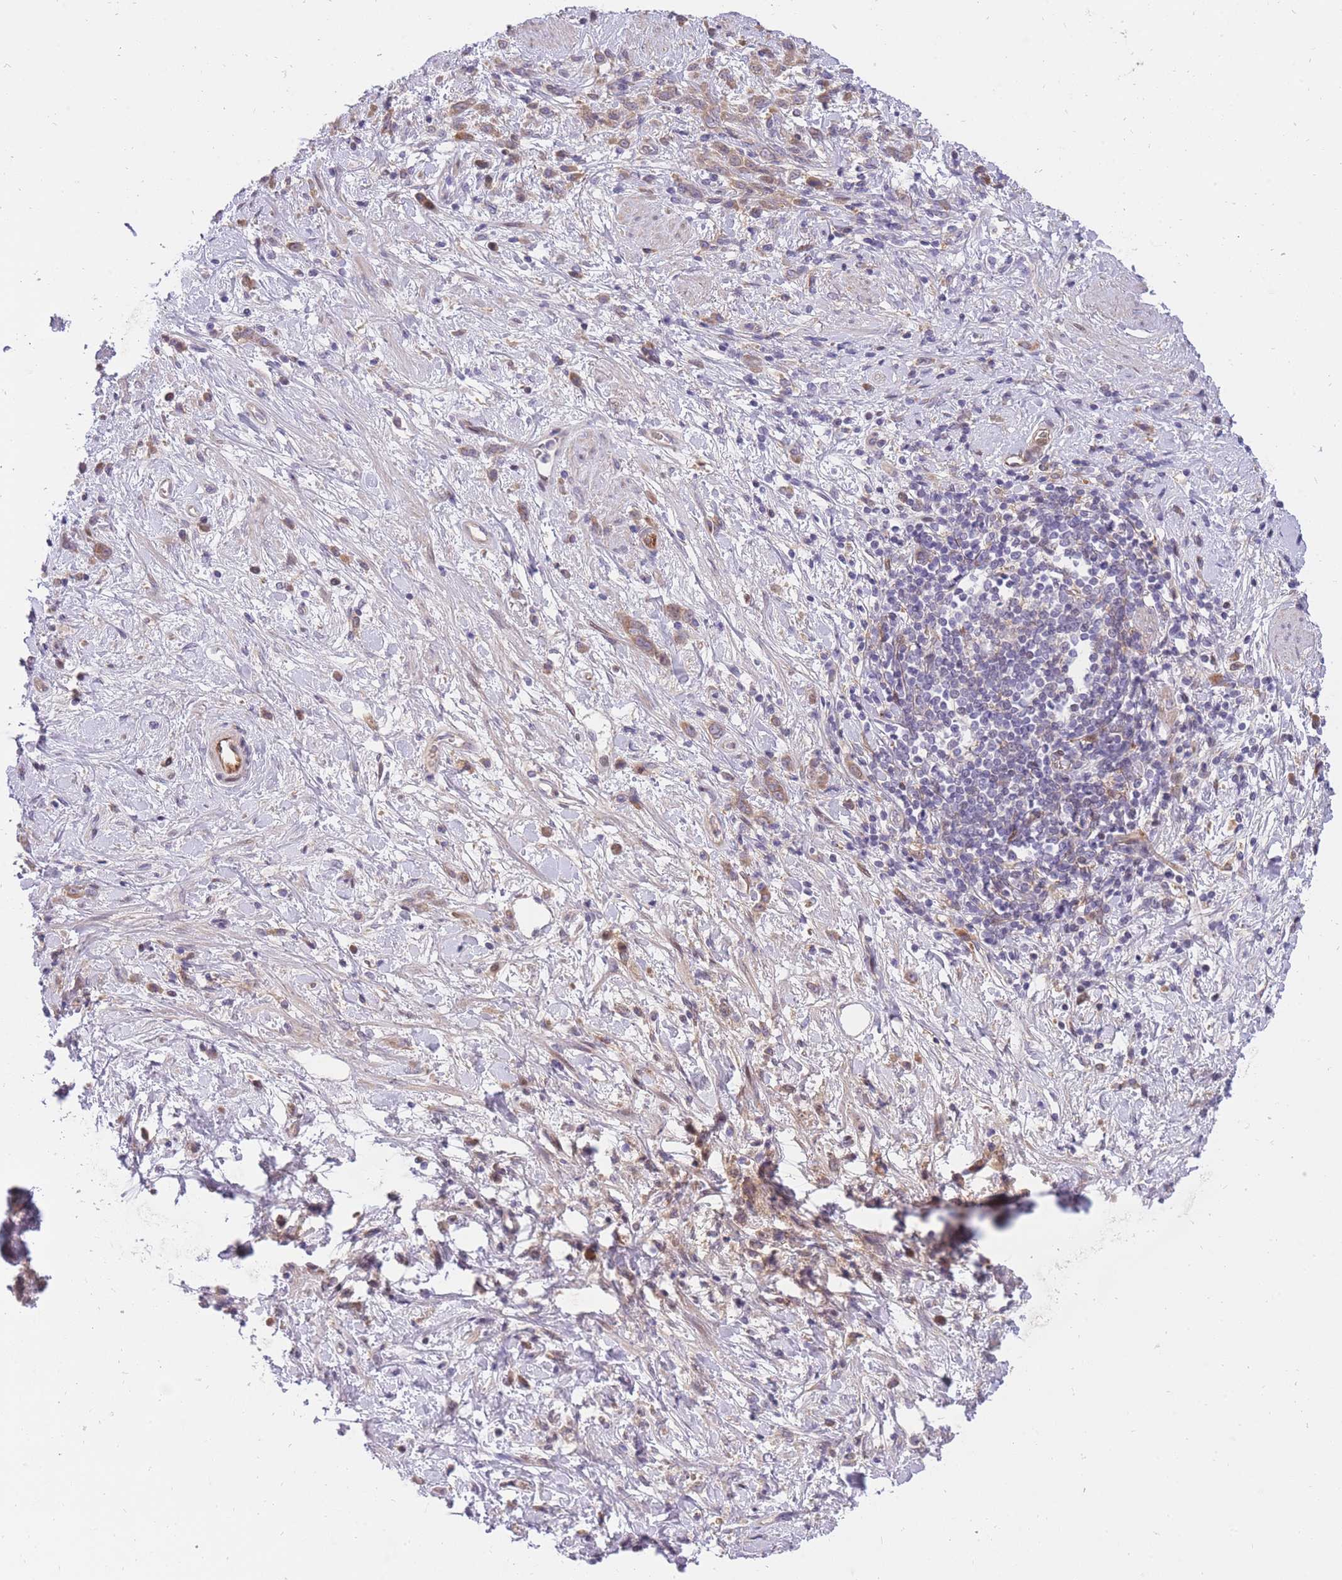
{"staining": {"intensity": "weak", "quantity": ">75%", "location": "cytoplasmic/membranous"}, "tissue": "stomach cancer", "cell_type": "Tumor cells", "image_type": "cancer", "snomed": [{"axis": "morphology", "description": "Adenocarcinoma, NOS"}, {"axis": "topography", "description": "Stomach"}], "caption": "Protein analysis of stomach adenocarcinoma tissue reveals weak cytoplasmic/membranous positivity in about >75% of tumor cells. The staining is performed using DAB (3,3'-diaminobenzidine) brown chromogen to label protein expression. The nuclei are counter-stained blue using hematoxylin.", "gene": "CRYGN", "patient": {"sex": "female", "age": 60}}